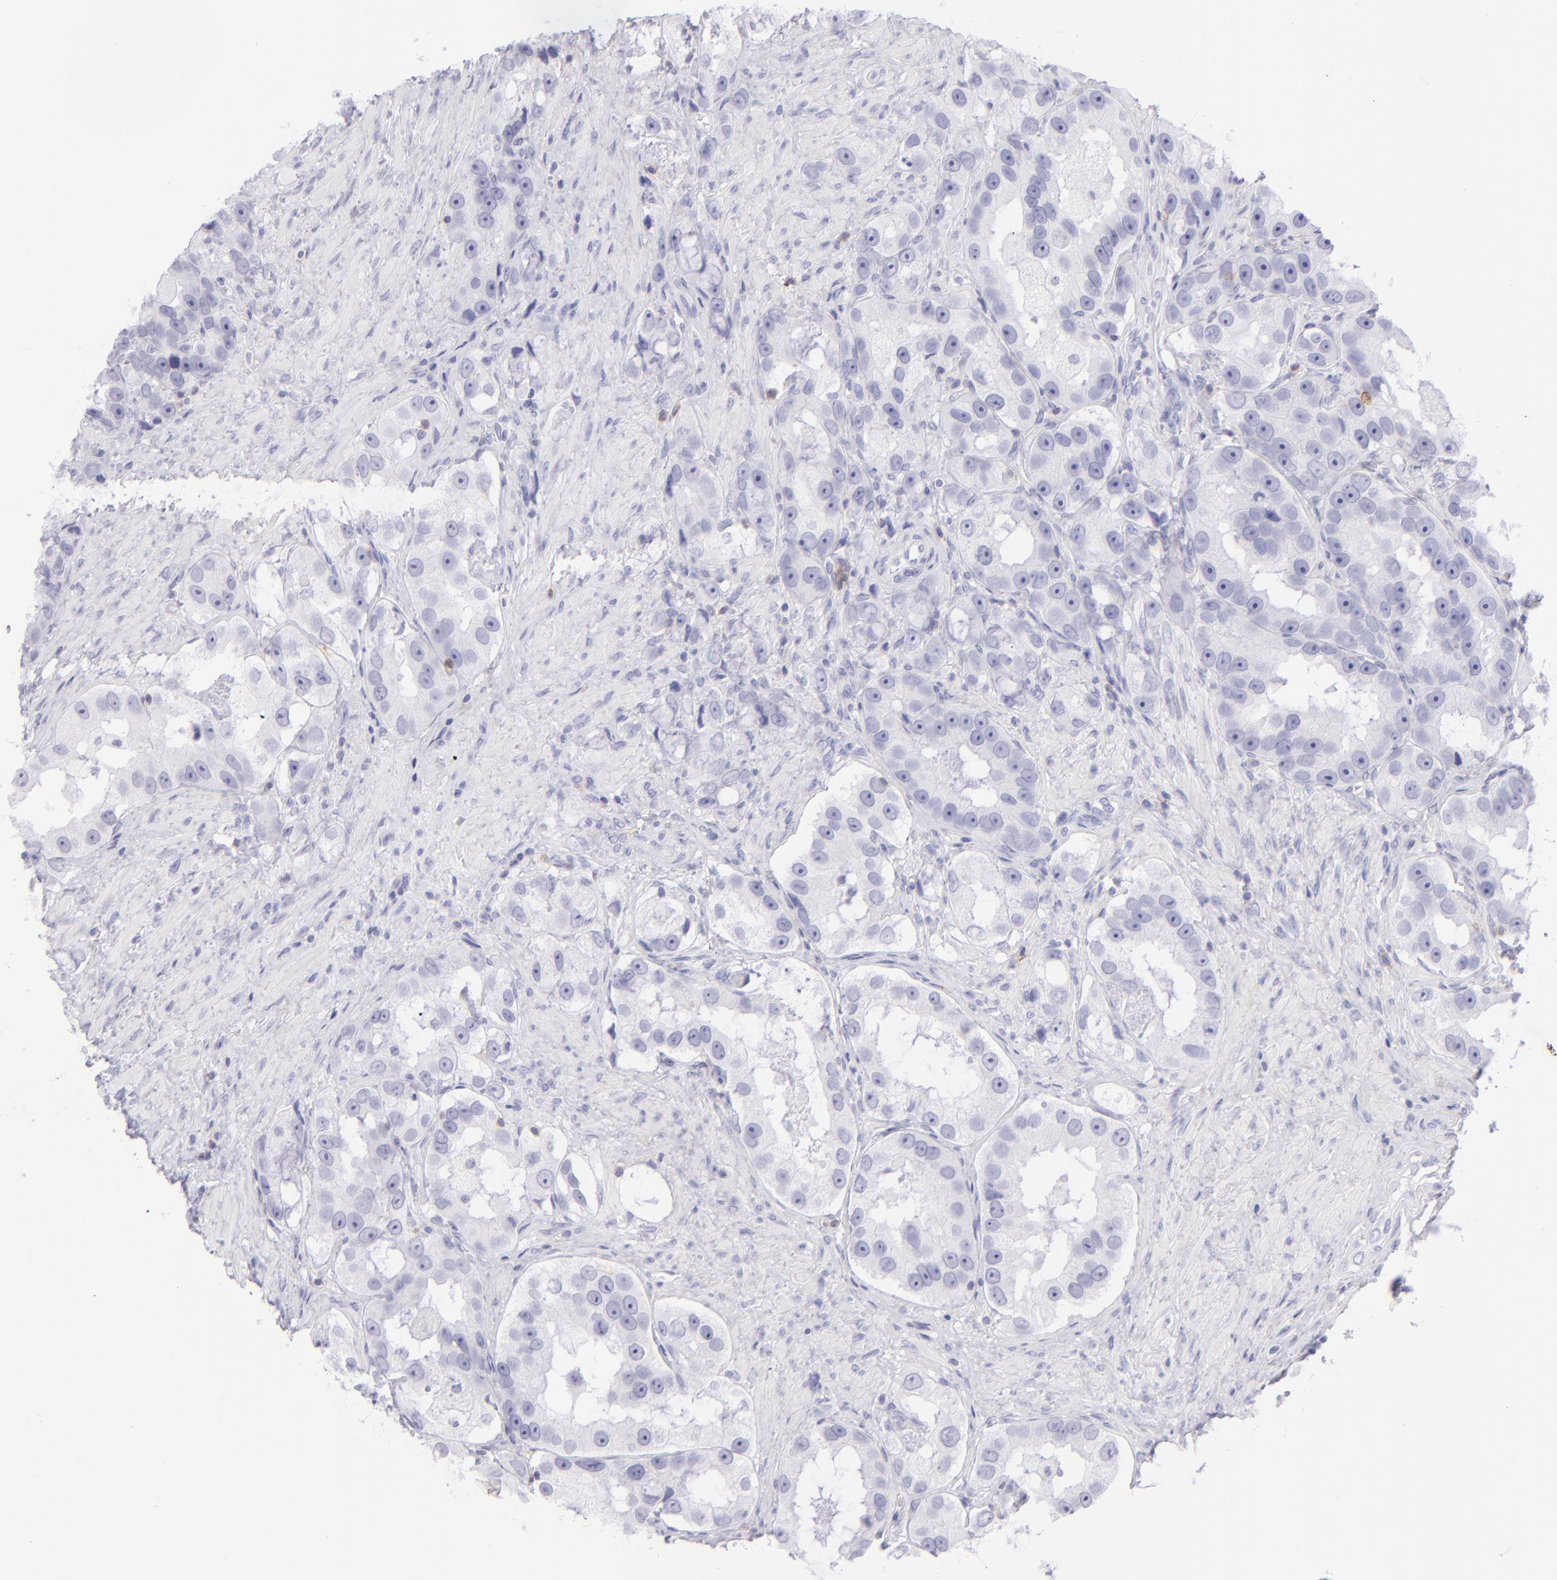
{"staining": {"intensity": "negative", "quantity": "none", "location": "none"}, "tissue": "prostate cancer", "cell_type": "Tumor cells", "image_type": "cancer", "snomed": [{"axis": "morphology", "description": "Adenocarcinoma, High grade"}, {"axis": "topography", "description": "Prostate"}], "caption": "Tumor cells are negative for brown protein staining in prostate cancer (high-grade adenocarcinoma).", "gene": "CD69", "patient": {"sex": "male", "age": 63}}